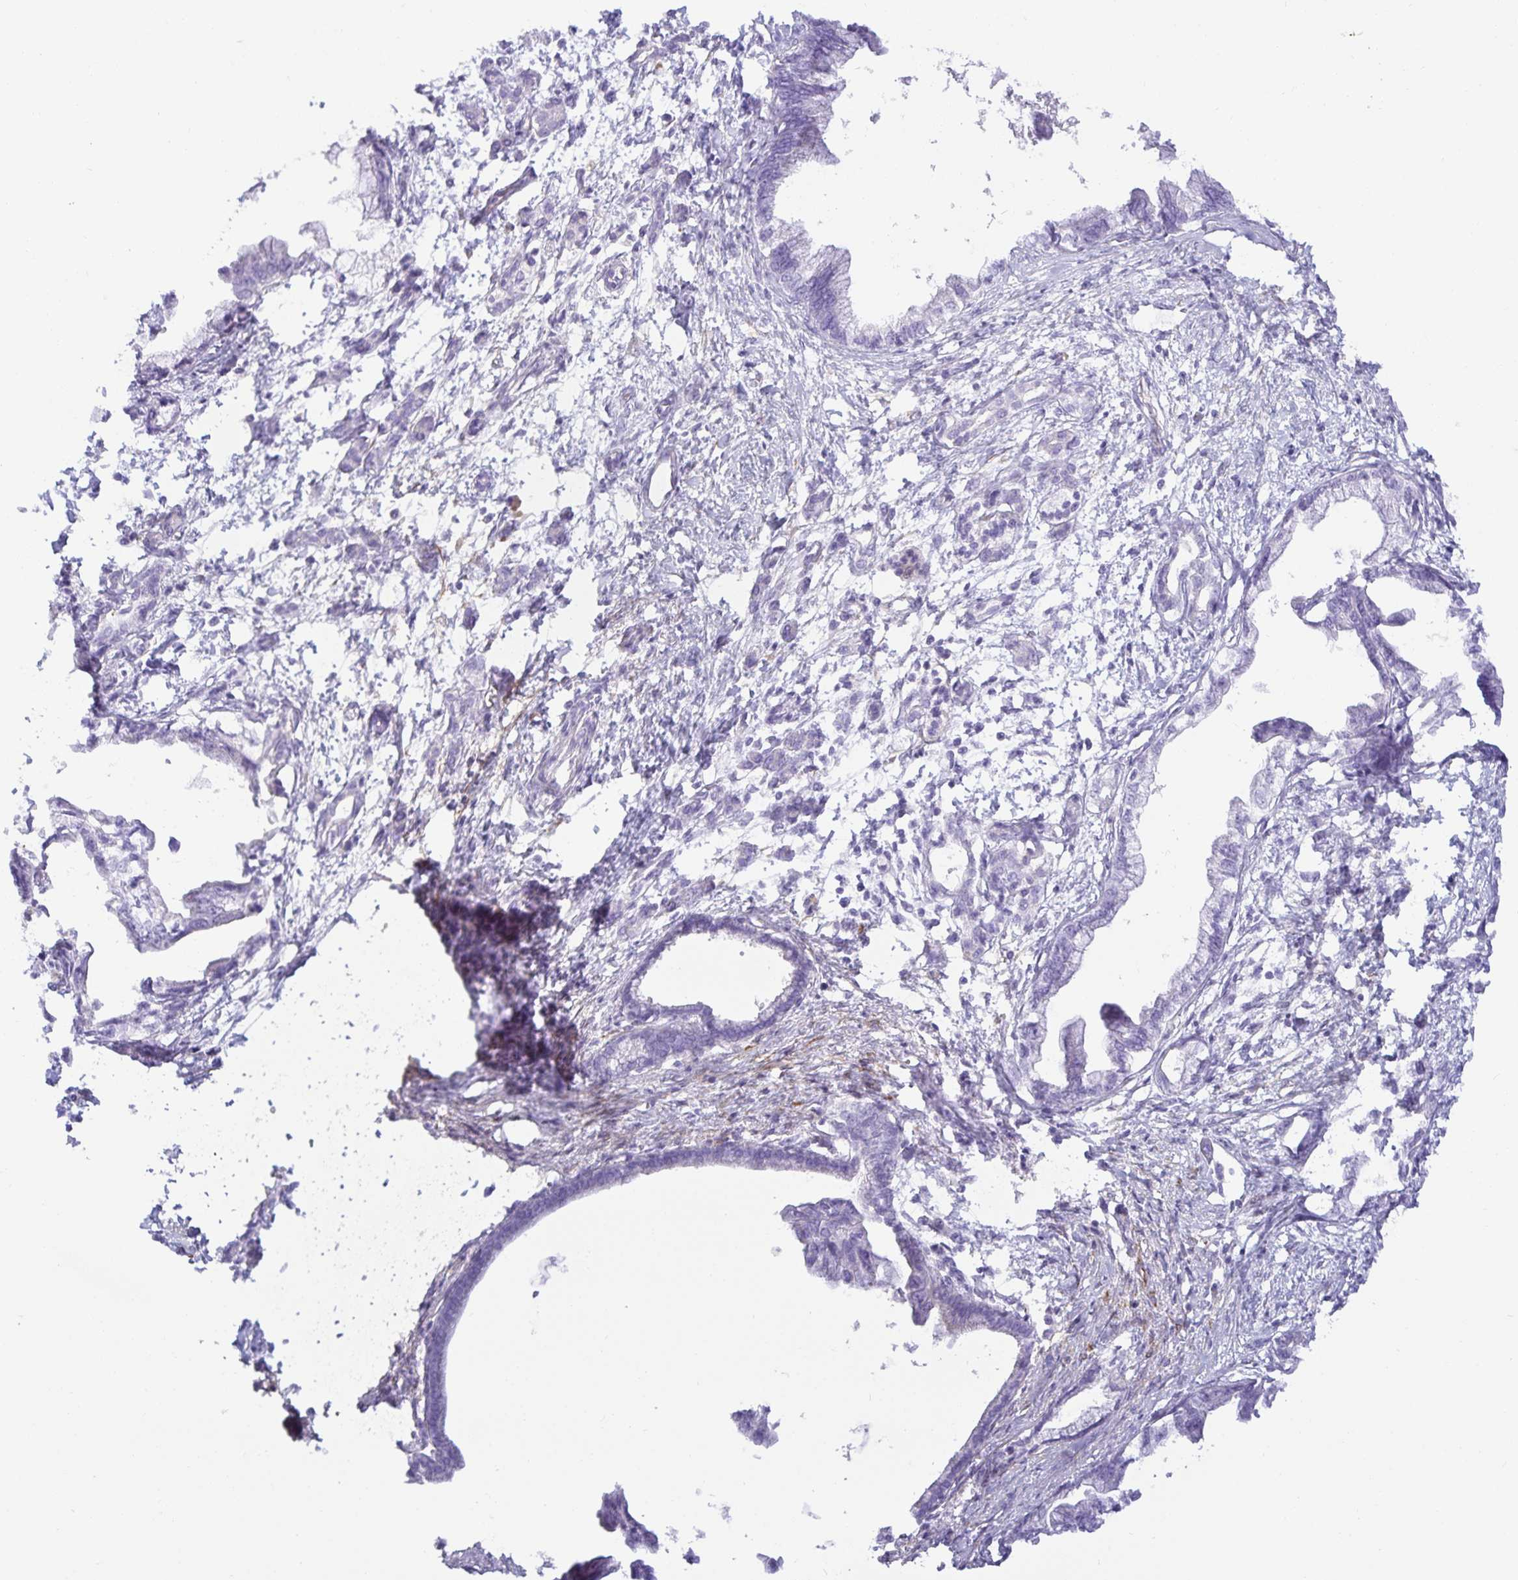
{"staining": {"intensity": "weak", "quantity": "<25%", "location": "cytoplasmic/membranous"}, "tissue": "pancreatic cancer", "cell_type": "Tumor cells", "image_type": "cancer", "snomed": [{"axis": "morphology", "description": "Adenocarcinoma, NOS"}, {"axis": "topography", "description": "Pancreas"}], "caption": "A high-resolution histopathology image shows immunohistochemistry (IHC) staining of pancreatic cancer (adenocarcinoma), which shows no significant expression in tumor cells.", "gene": "SPAG4", "patient": {"sex": "male", "age": 61}}